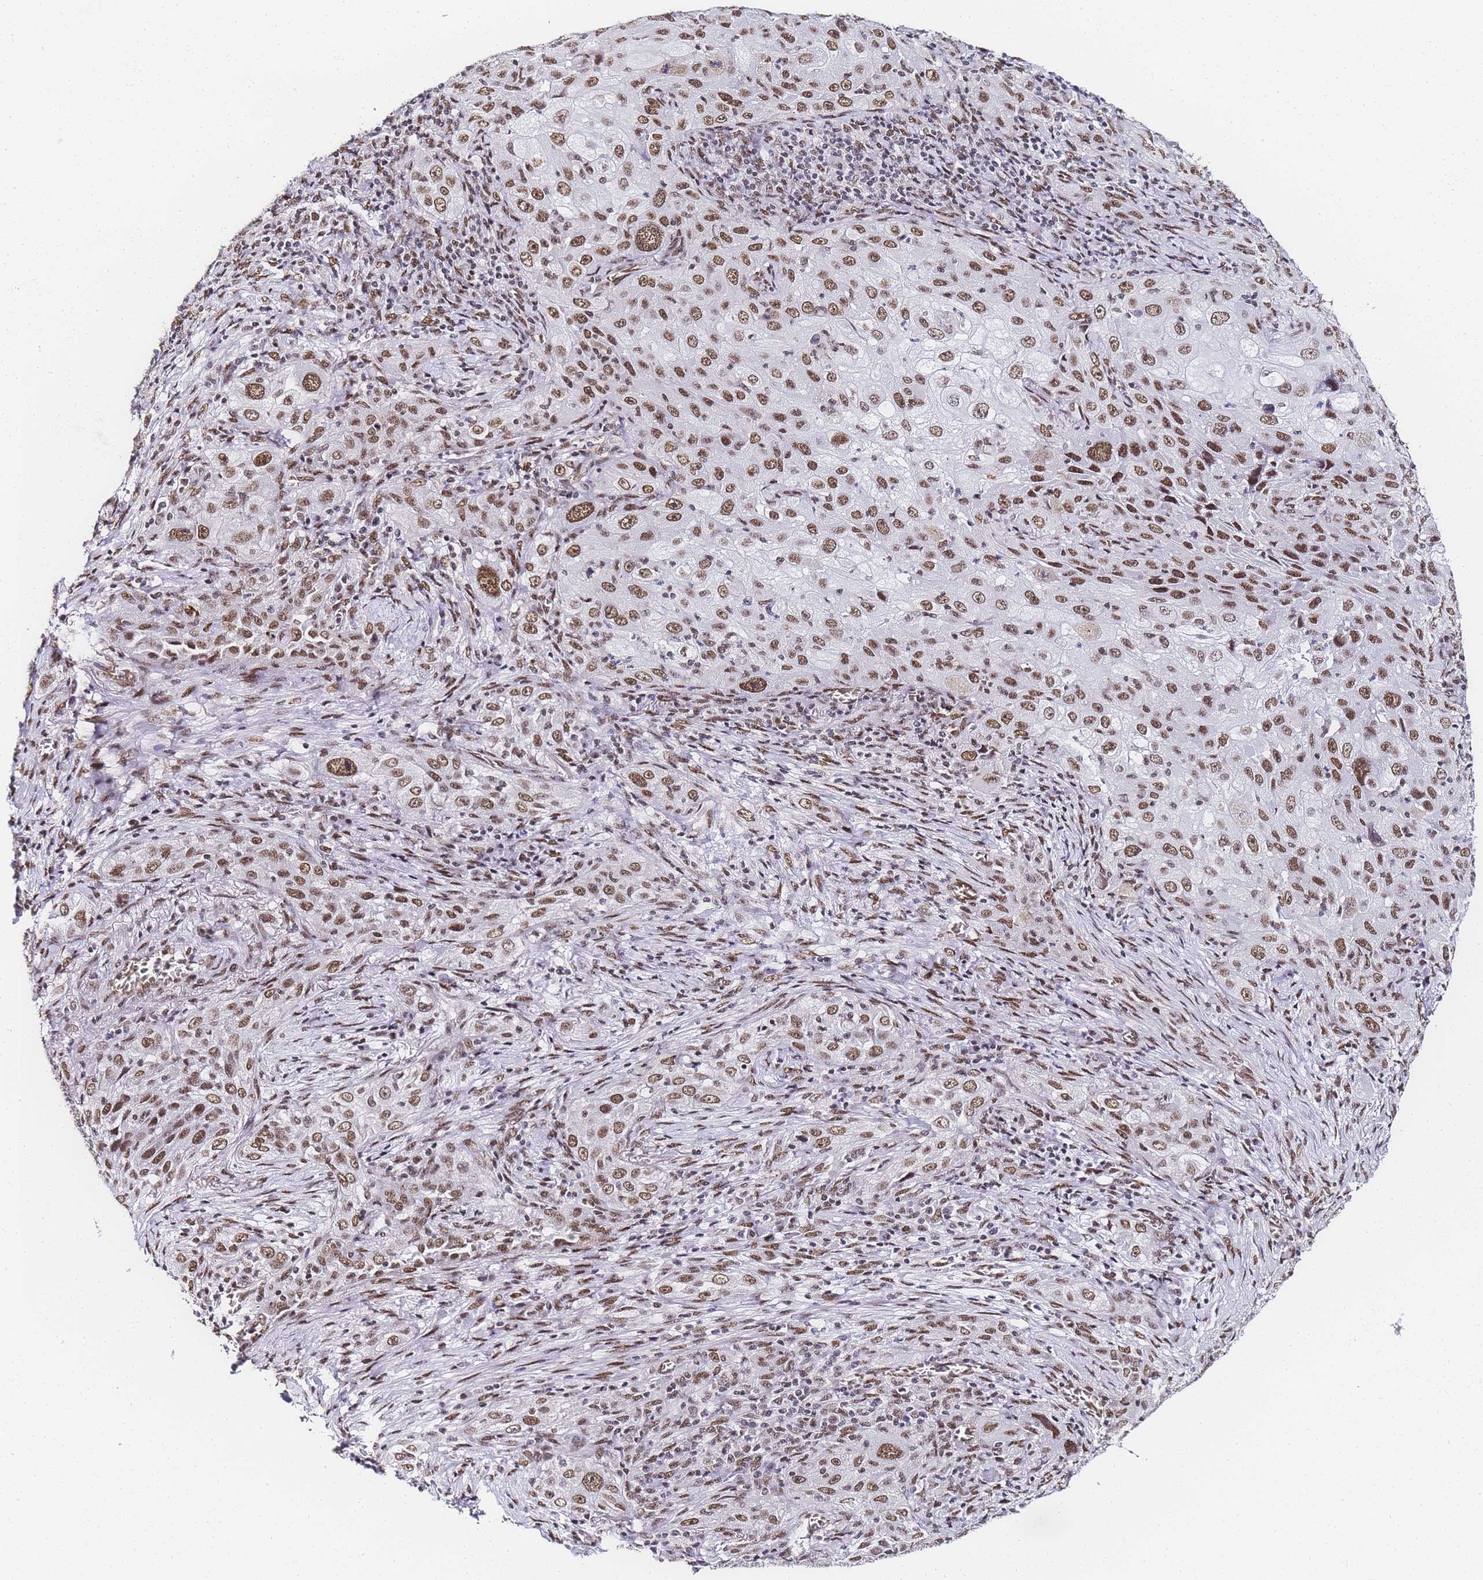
{"staining": {"intensity": "moderate", "quantity": ">75%", "location": "nuclear"}, "tissue": "lung cancer", "cell_type": "Tumor cells", "image_type": "cancer", "snomed": [{"axis": "morphology", "description": "Squamous cell carcinoma, NOS"}, {"axis": "topography", "description": "Lung"}], "caption": "A high-resolution histopathology image shows immunohistochemistry staining of lung cancer (squamous cell carcinoma), which reveals moderate nuclear positivity in approximately >75% of tumor cells.", "gene": "POLR1A", "patient": {"sex": "female", "age": 69}}